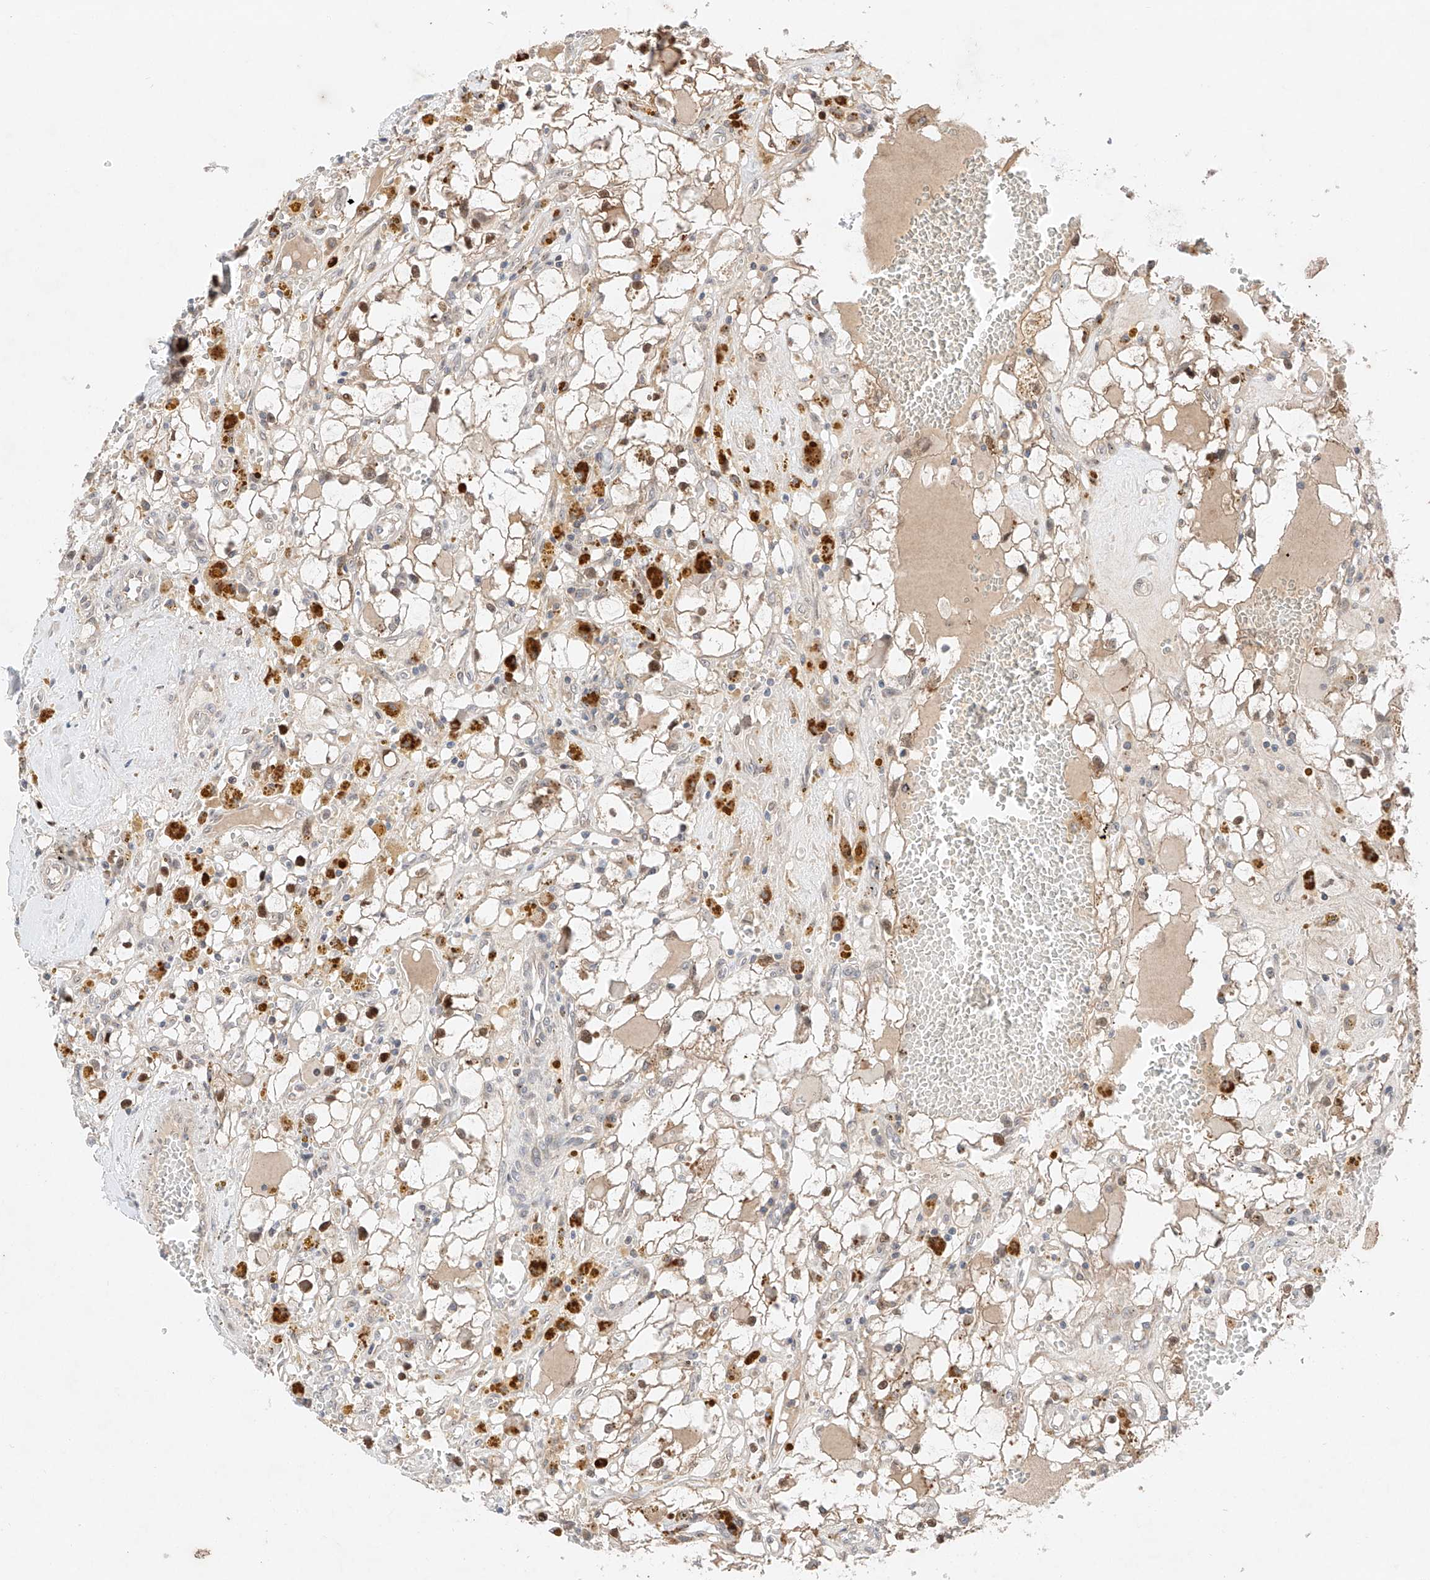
{"staining": {"intensity": "weak", "quantity": "25%-75%", "location": "cytoplasmic/membranous,nuclear"}, "tissue": "renal cancer", "cell_type": "Tumor cells", "image_type": "cancer", "snomed": [{"axis": "morphology", "description": "Adenocarcinoma, NOS"}, {"axis": "topography", "description": "Kidney"}], "caption": "Immunohistochemical staining of human renal adenocarcinoma exhibits low levels of weak cytoplasmic/membranous and nuclear expression in approximately 25%-75% of tumor cells. The protein is shown in brown color, while the nuclei are stained blue.", "gene": "GCNT1", "patient": {"sex": "male", "age": 56}}